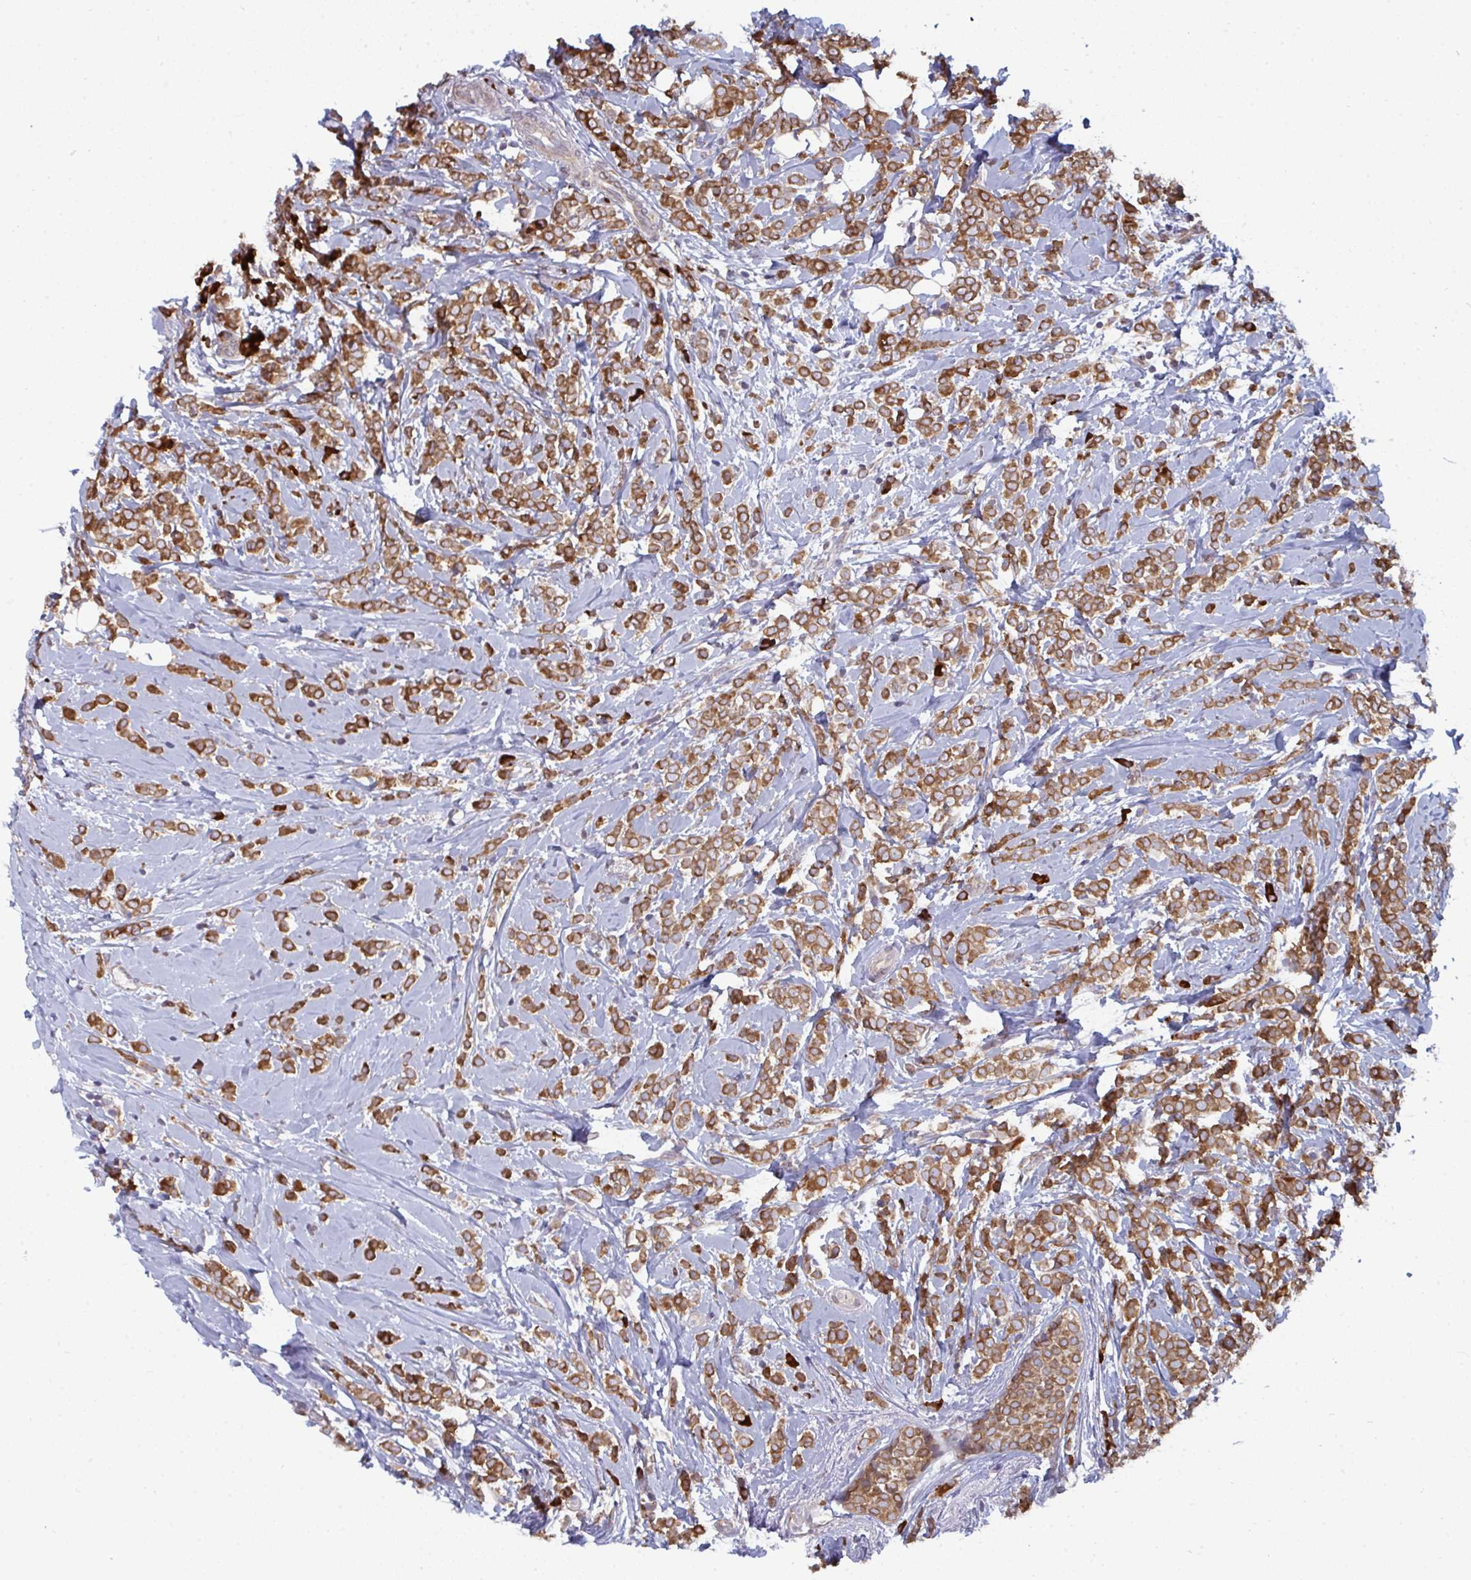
{"staining": {"intensity": "negative", "quantity": "none", "location": "none"}, "tissue": "breast cancer", "cell_type": "Tumor cells", "image_type": "cancer", "snomed": [{"axis": "morphology", "description": "Lobular carcinoma"}, {"axis": "topography", "description": "Breast"}], "caption": "There is no significant expression in tumor cells of breast cancer.", "gene": "LYSMD4", "patient": {"sex": "female", "age": 49}}